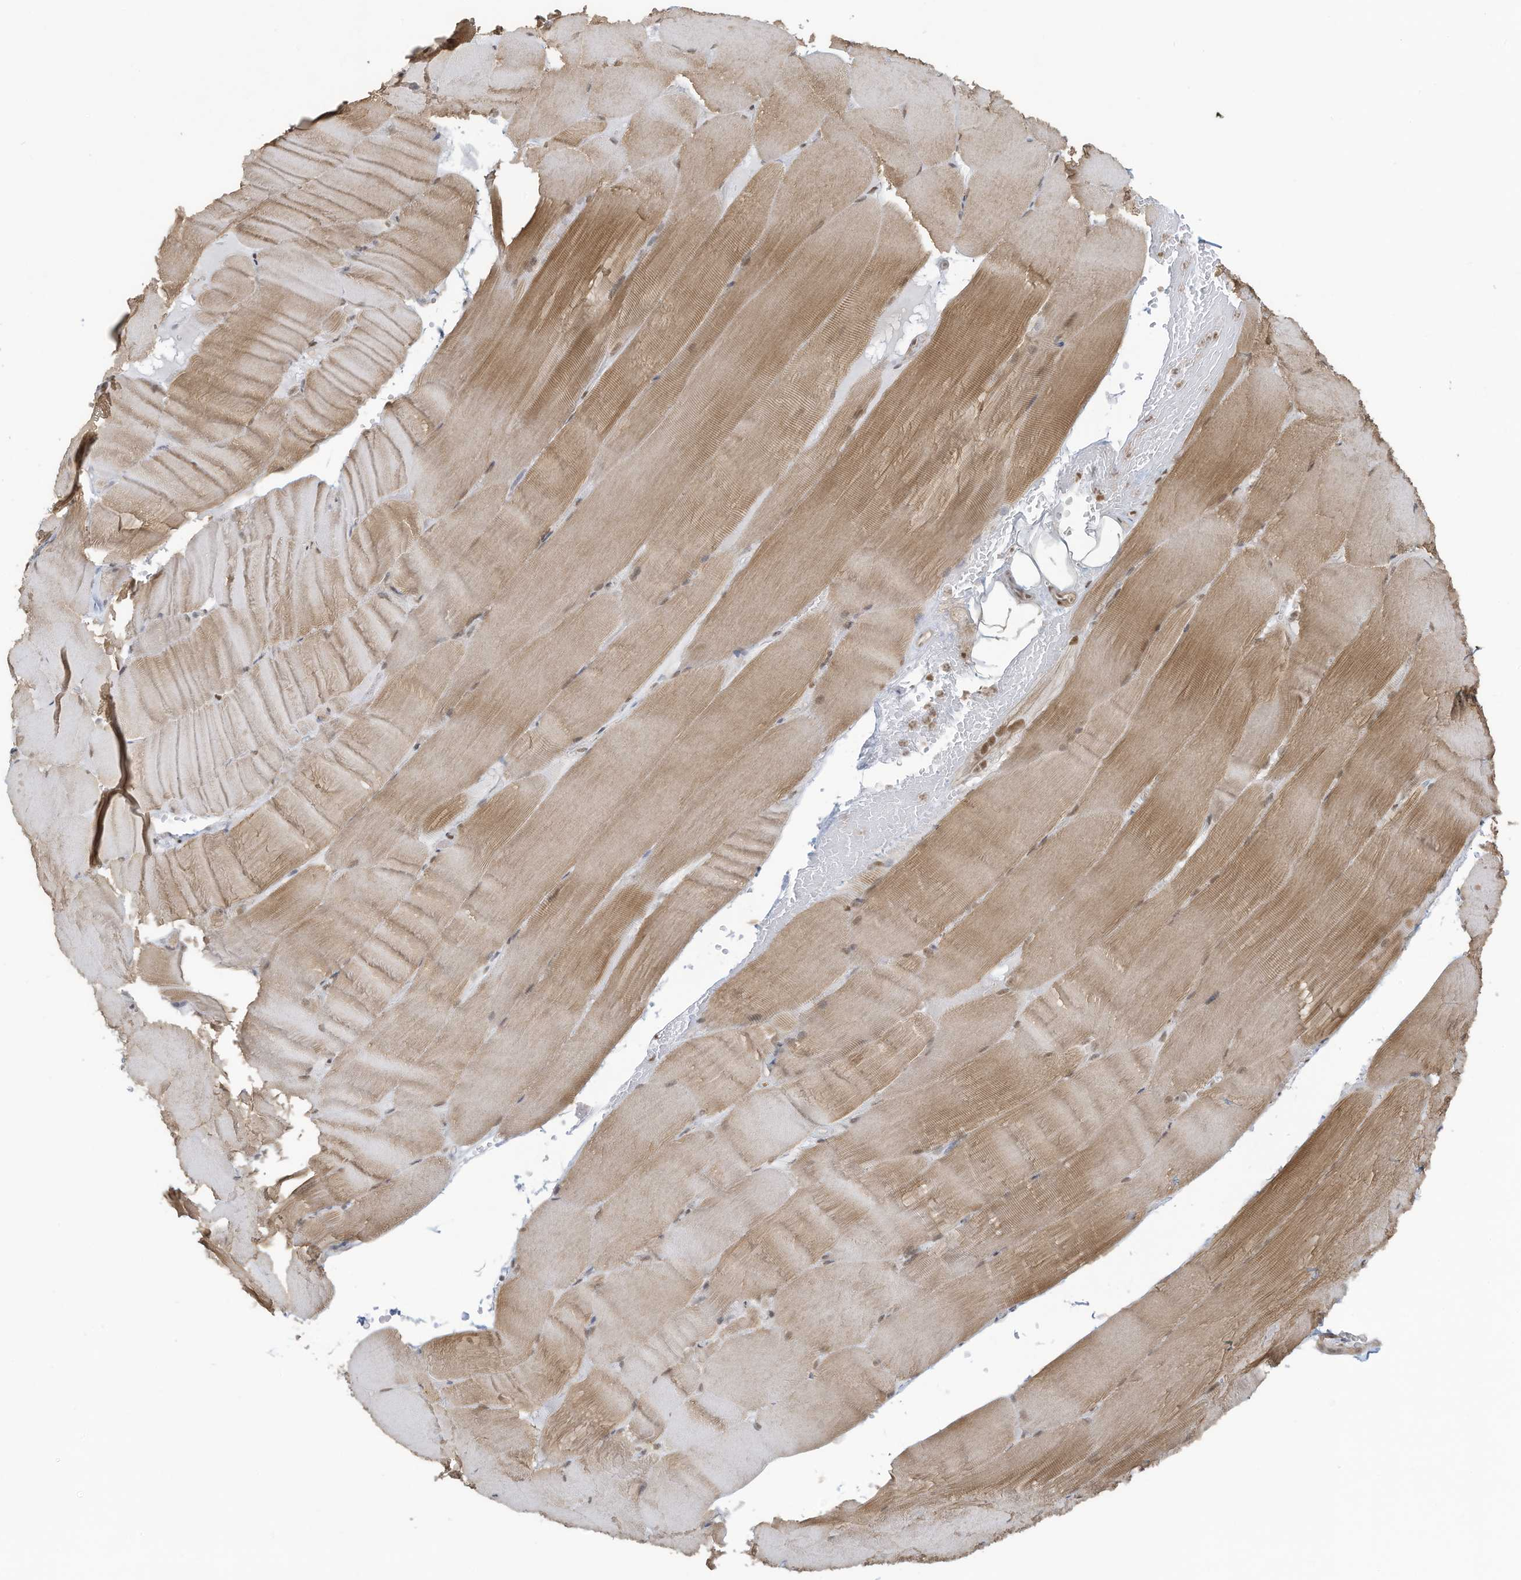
{"staining": {"intensity": "moderate", "quantity": "25%-75%", "location": "cytoplasmic/membranous,nuclear"}, "tissue": "skeletal muscle", "cell_type": "Myocytes", "image_type": "normal", "snomed": [{"axis": "morphology", "description": "Normal tissue, NOS"}, {"axis": "topography", "description": "Skeletal muscle"}, {"axis": "topography", "description": "Parathyroid gland"}], "caption": "A high-resolution histopathology image shows immunohistochemistry (IHC) staining of unremarkable skeletal muscle, which shows moderate cytoplasmic/membranous,nuclear positivity in about 25%-75% of myocytes.", "gene": "DBR1", "patient": {"sex": "female", "age": 37}}